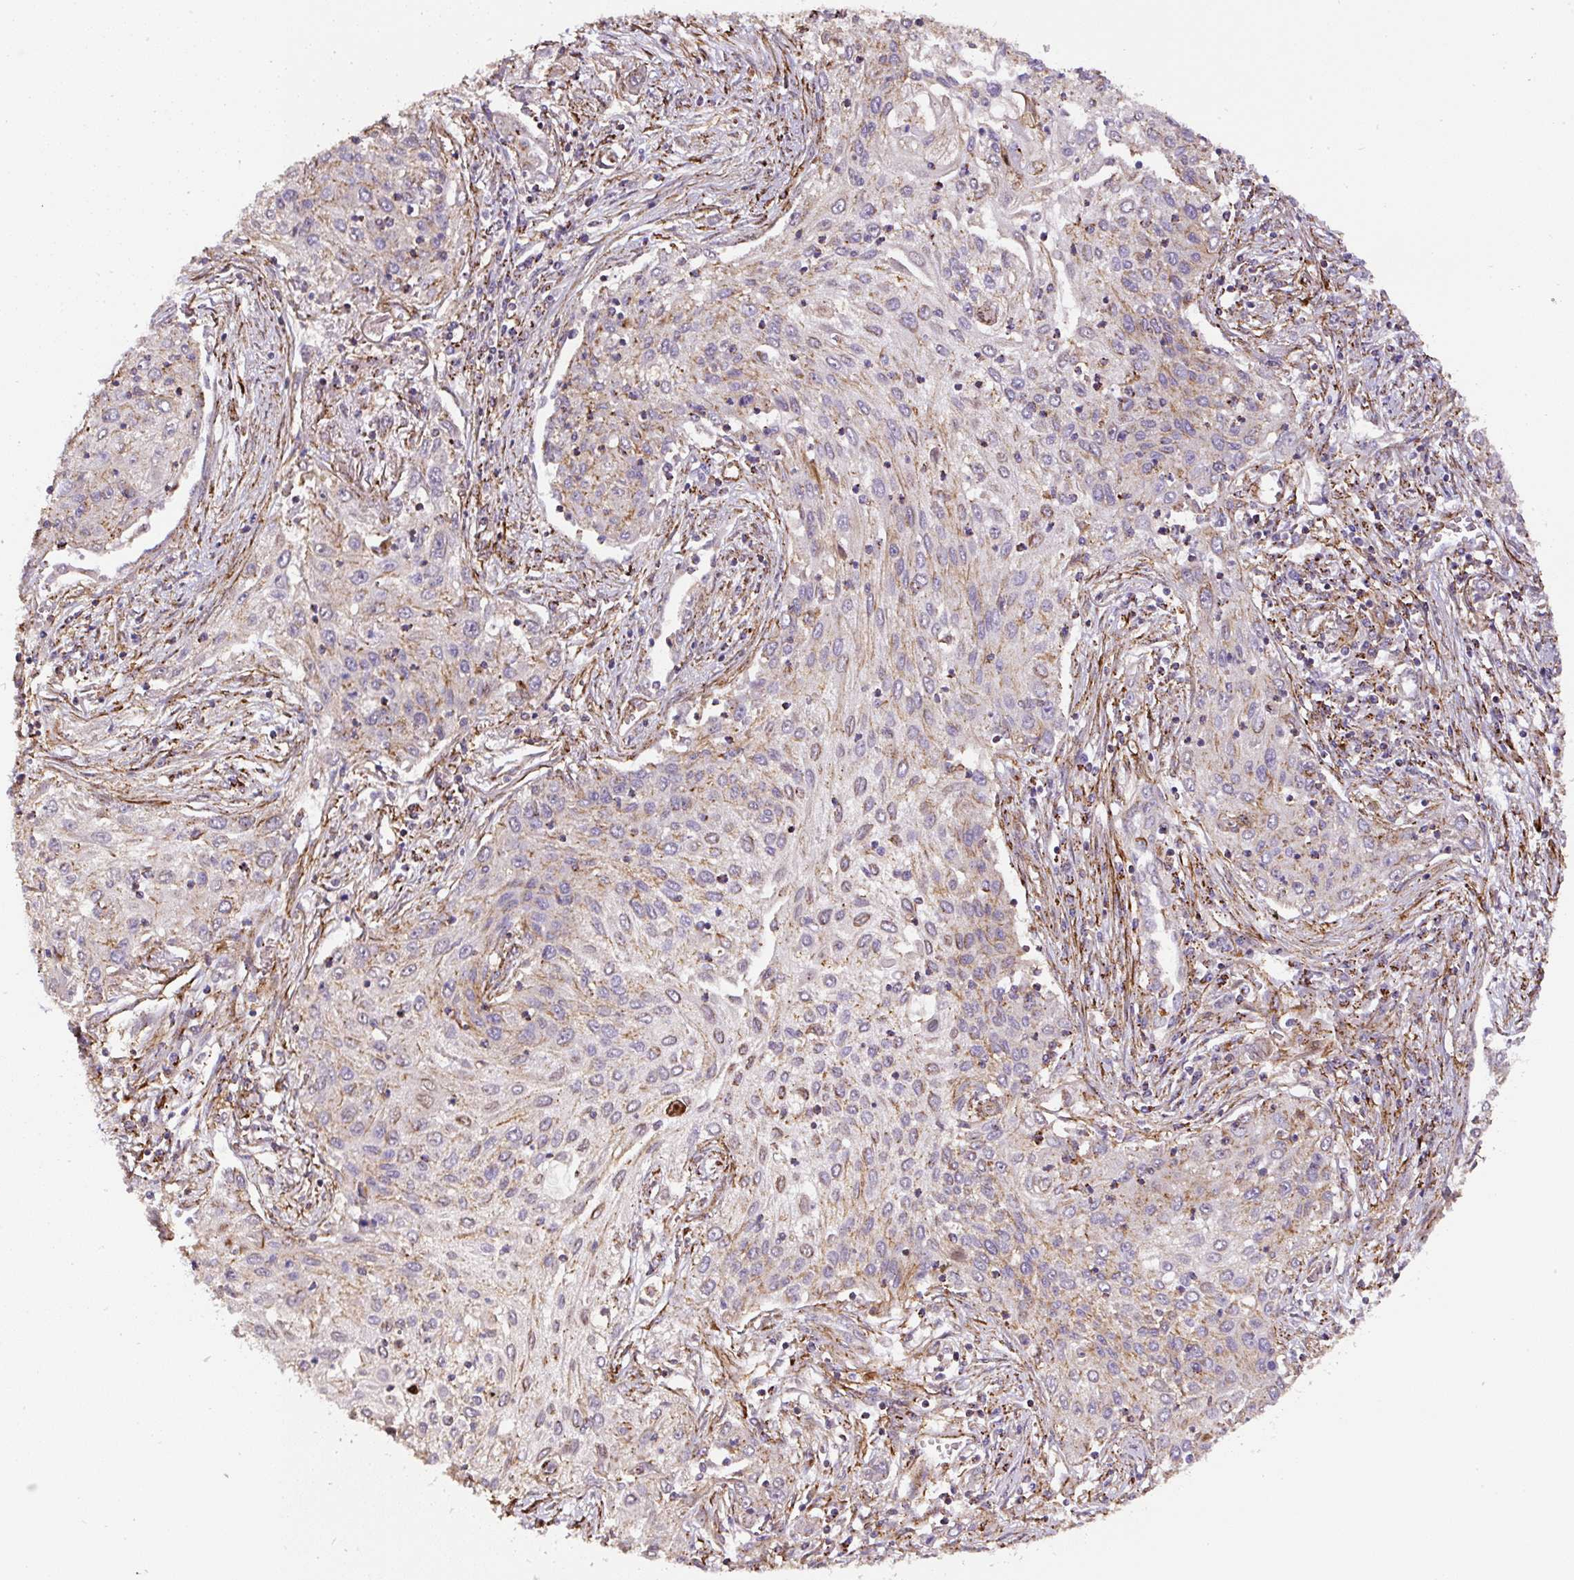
{"staining": {"intensity": "weak", "quantity": "25%-75%", "location": "cytoplasmic/membranous"}, "tissue": "lung cancer", "cell_type": "Tumor cells", "image_type": "cancer", "snomed": [{"axis": "morphology", "description": "Squamous cell carcinoma, NOS"}, {"axis": "topography", "description": "Lung"}], "caption": "This photomicrograph displays squamous cell carcinoma (lung) stained with IHC to label a protein in brown. The cytoplasmic/membranous of tumor cells show weak positivity for the protein. Nuclei are counter-stained blue.", "gene": "RNF170", "patient": {"sex": "female", "age": 69}}